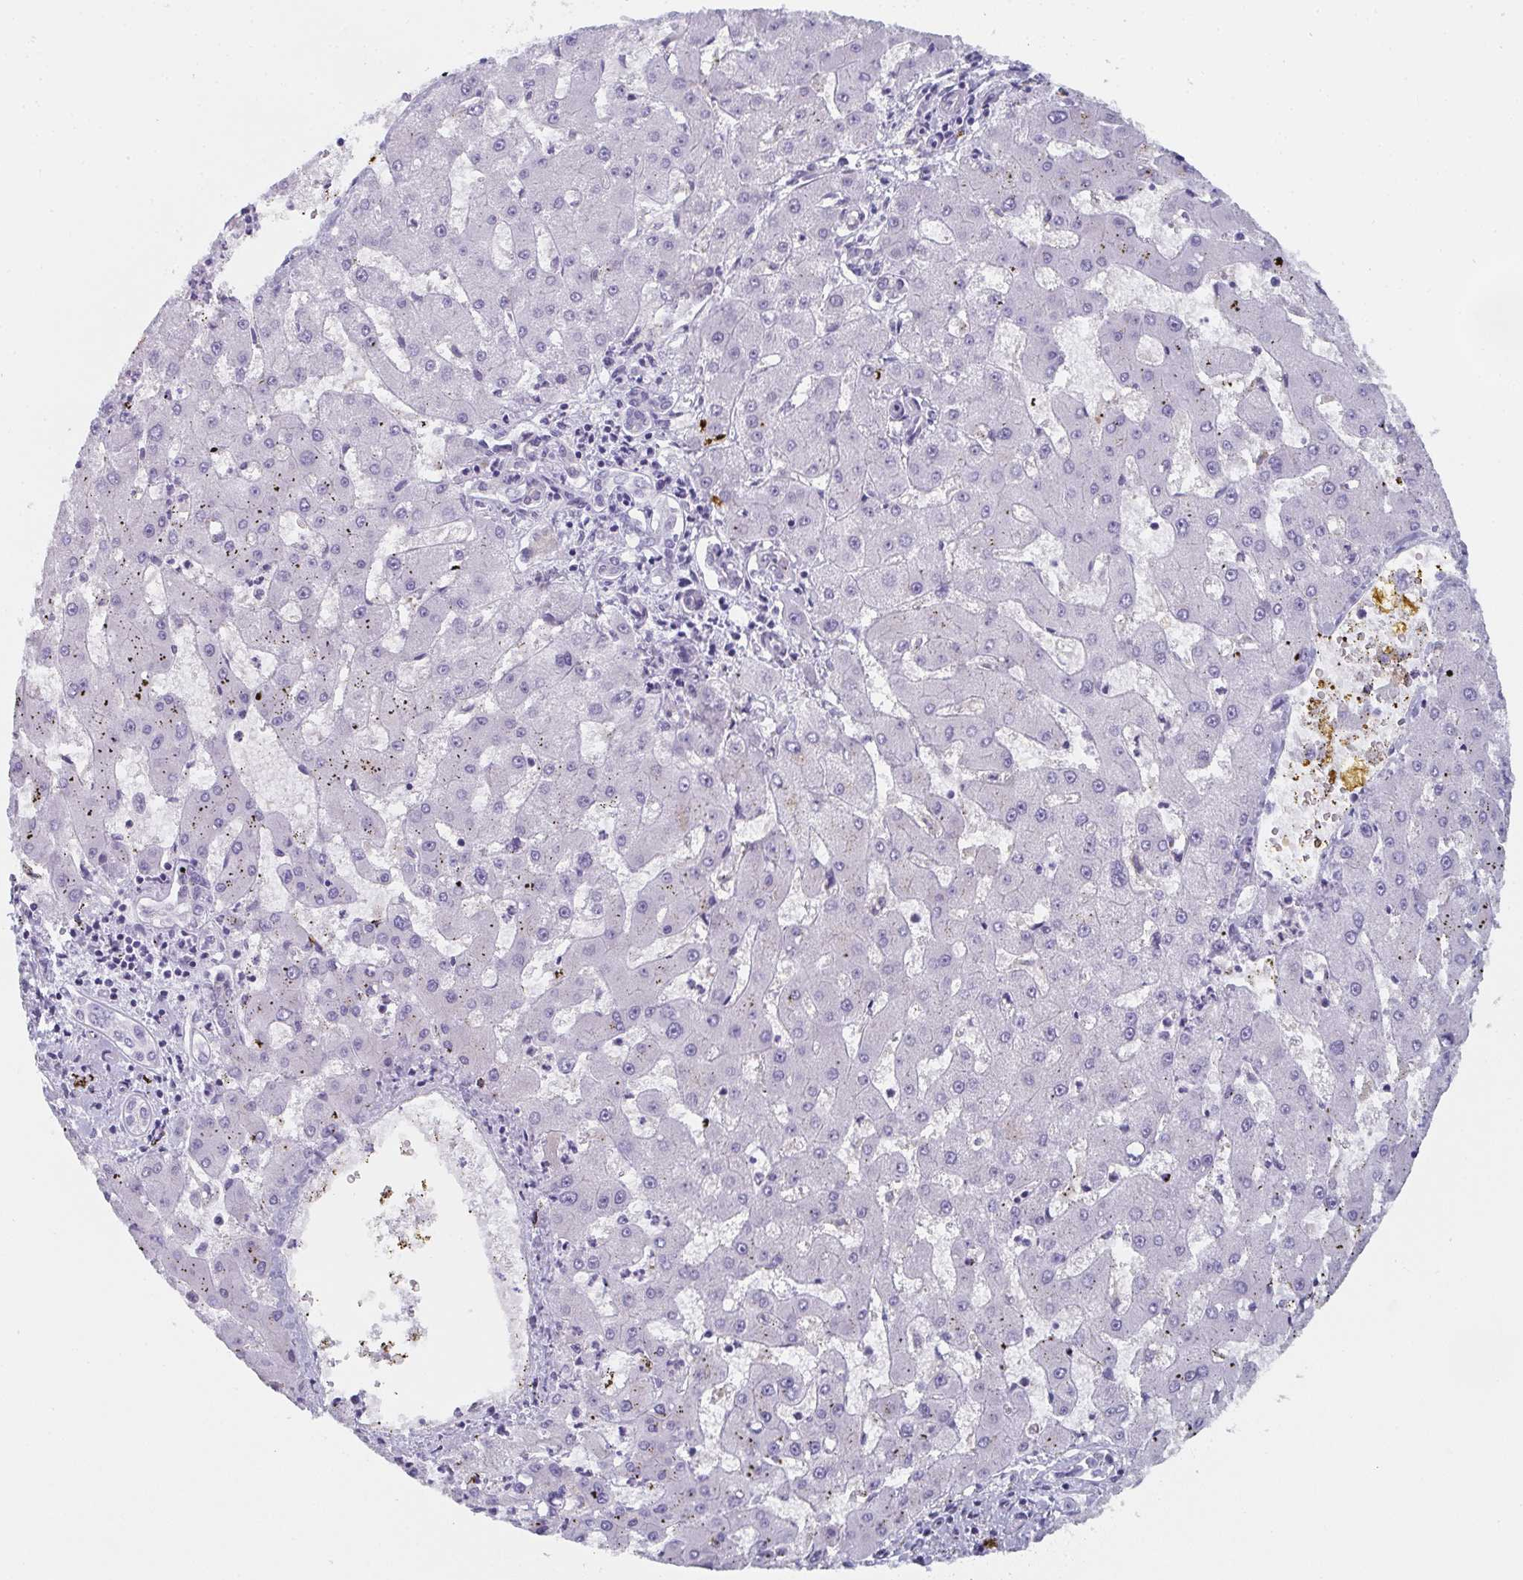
{"staining": {"intensity": "negative", "quantity": "none", "location": "none"}, "tissue": "liver cancer", "cell_type": "Tumor cells", "image_type": "cancer", "snomed": [{"axis": "morphology", "description": "Carcinoma, Hepatocellular, NOS"}, {"axis": "topography", "description": "Liver"}], "caption": "DAB (3,3'-diaminobenzidine) immunohistochemical staining of liver hepatocellular carcinoma shows no significant expression in tumor cells.", "gene": "DYDC2", "patient": {"sex": "male", "age": 67}}